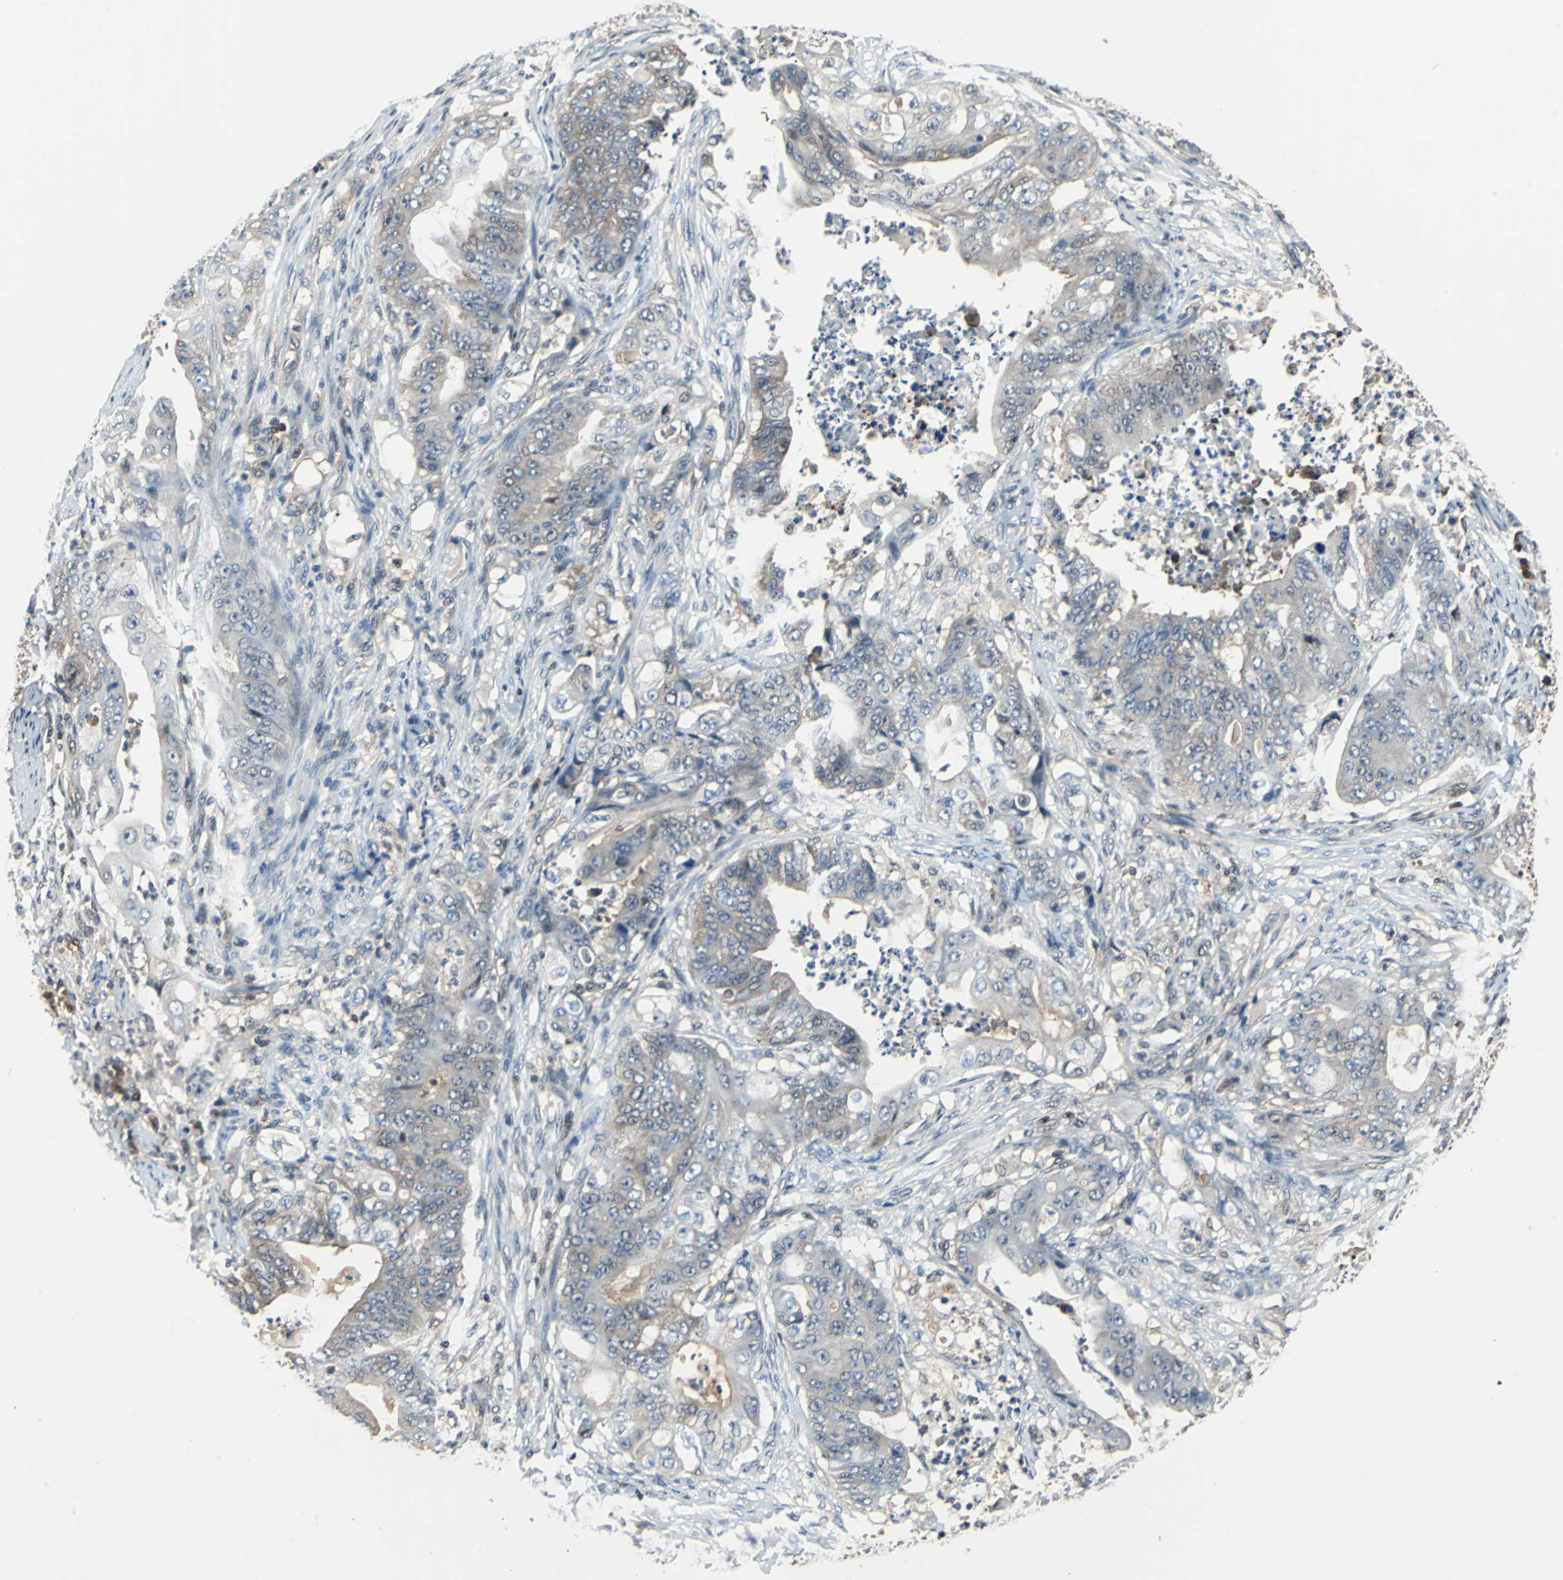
{"staining": {"intensity": "weak", "quantity": "25%-75%", "location": "cytoplasmic/membranous"}, "tissue": "stomach cancer", "cell_type": "Tumor cells", "image_type": "cancer", "snomed": [{"axis": "morphology", "description": "Adenocarcinoma, NOS"}, {"axis": "topography", "description": "Stomach"}], "caption": "Protein expression analysis of human stomach adenocarcinoma reveals weak cytoplasmic/membranous staining in about 25%-75% of tumor cells. Nuclei are stained in blue.", "gene": "PSME1", "patient": {"sex": "female", "age": 73}}